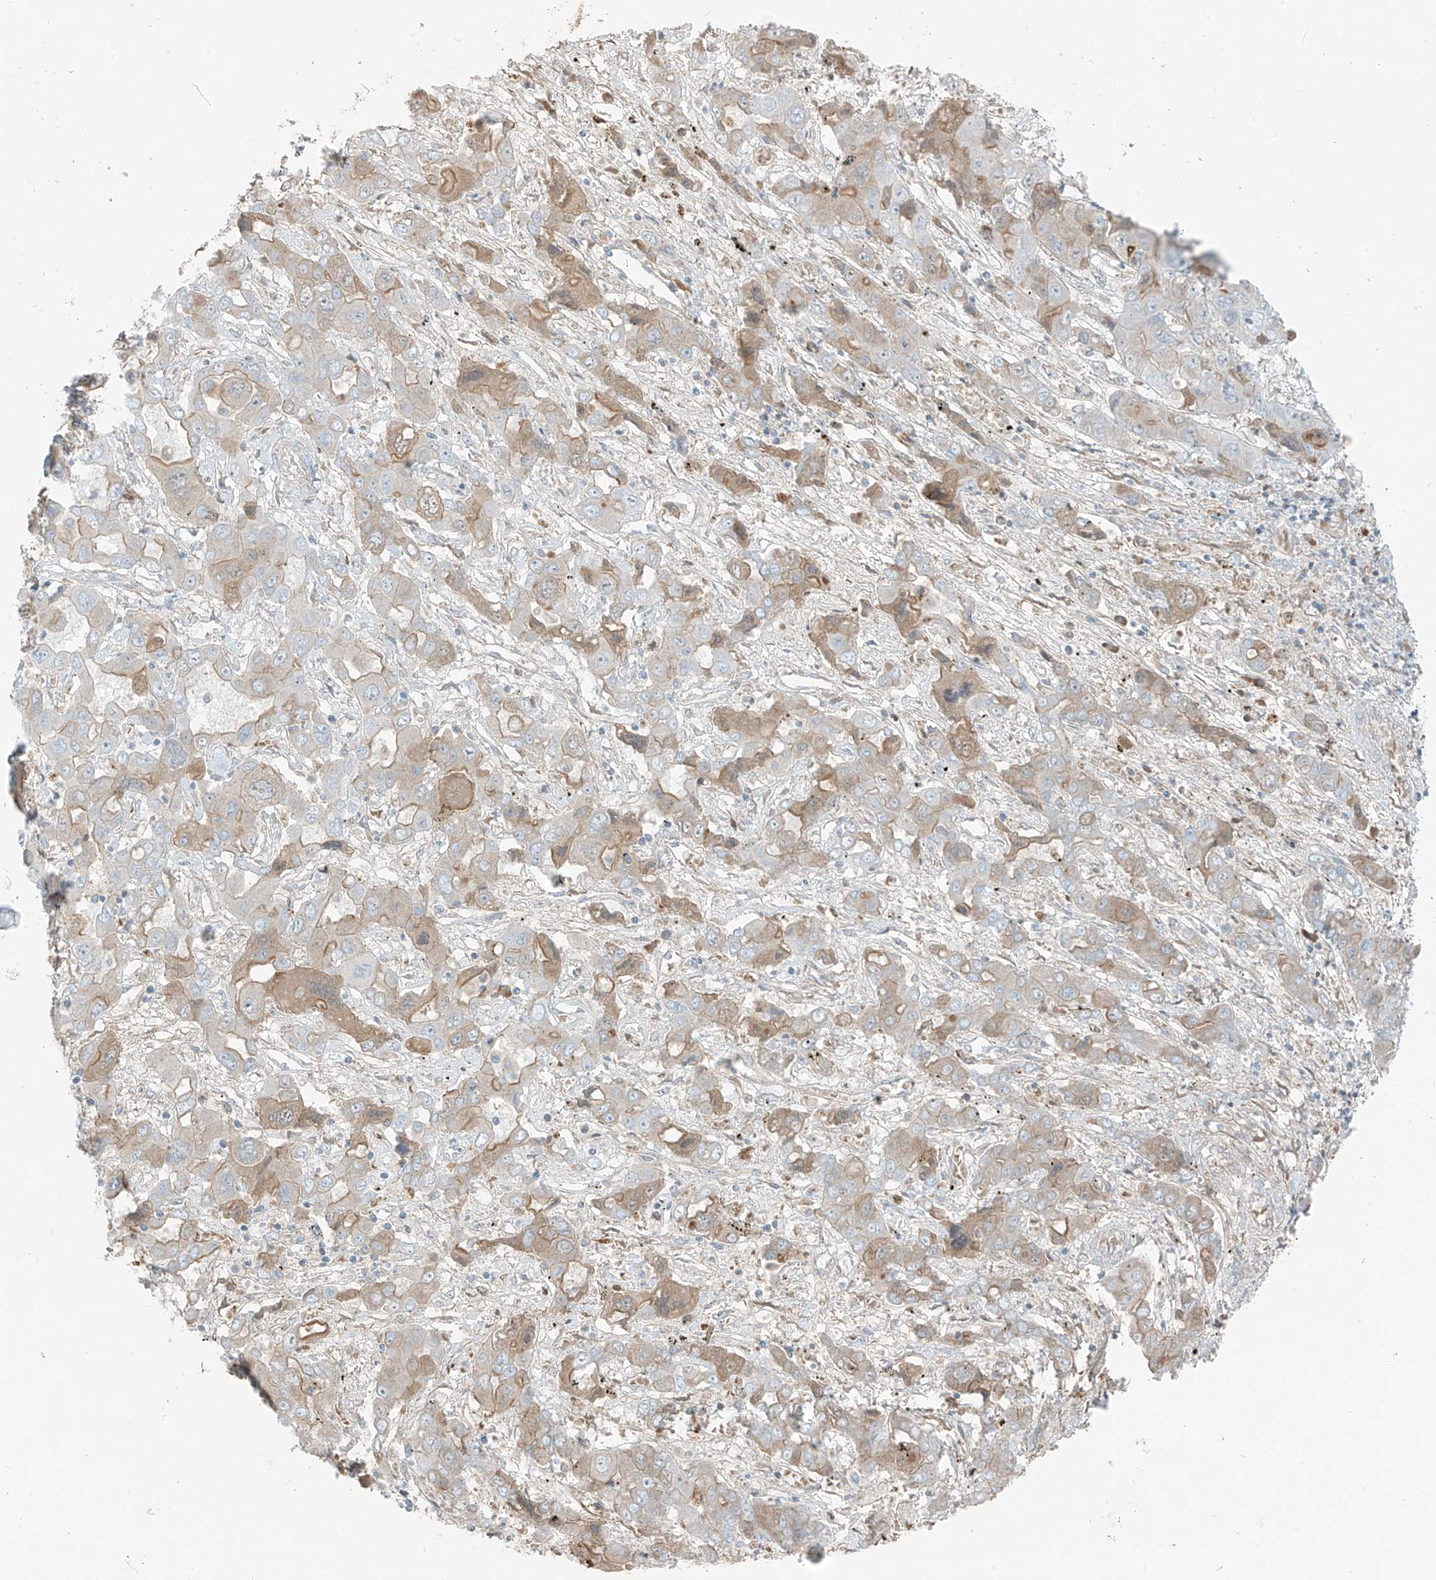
{"staining": {"intensity": "moderate", "quantity": "<25%", "location": "cytoplasmic/membranous"}, "tissue": "liver cancer", "cell_type": "Tumor cells", "image_type": "cancer", "snomed": [{"axis": "morphology", "description": "Cholangiocarcinoma"}, {"axis": "topography", "description": "Liver"}], "caption": "Human liver cancer (cholangiocarcinoma) stained with a protein marker exhibits moderate staining in tumor cells.", "gene": "FAM131C", "patient": {"sex": "male", "age": 67}}